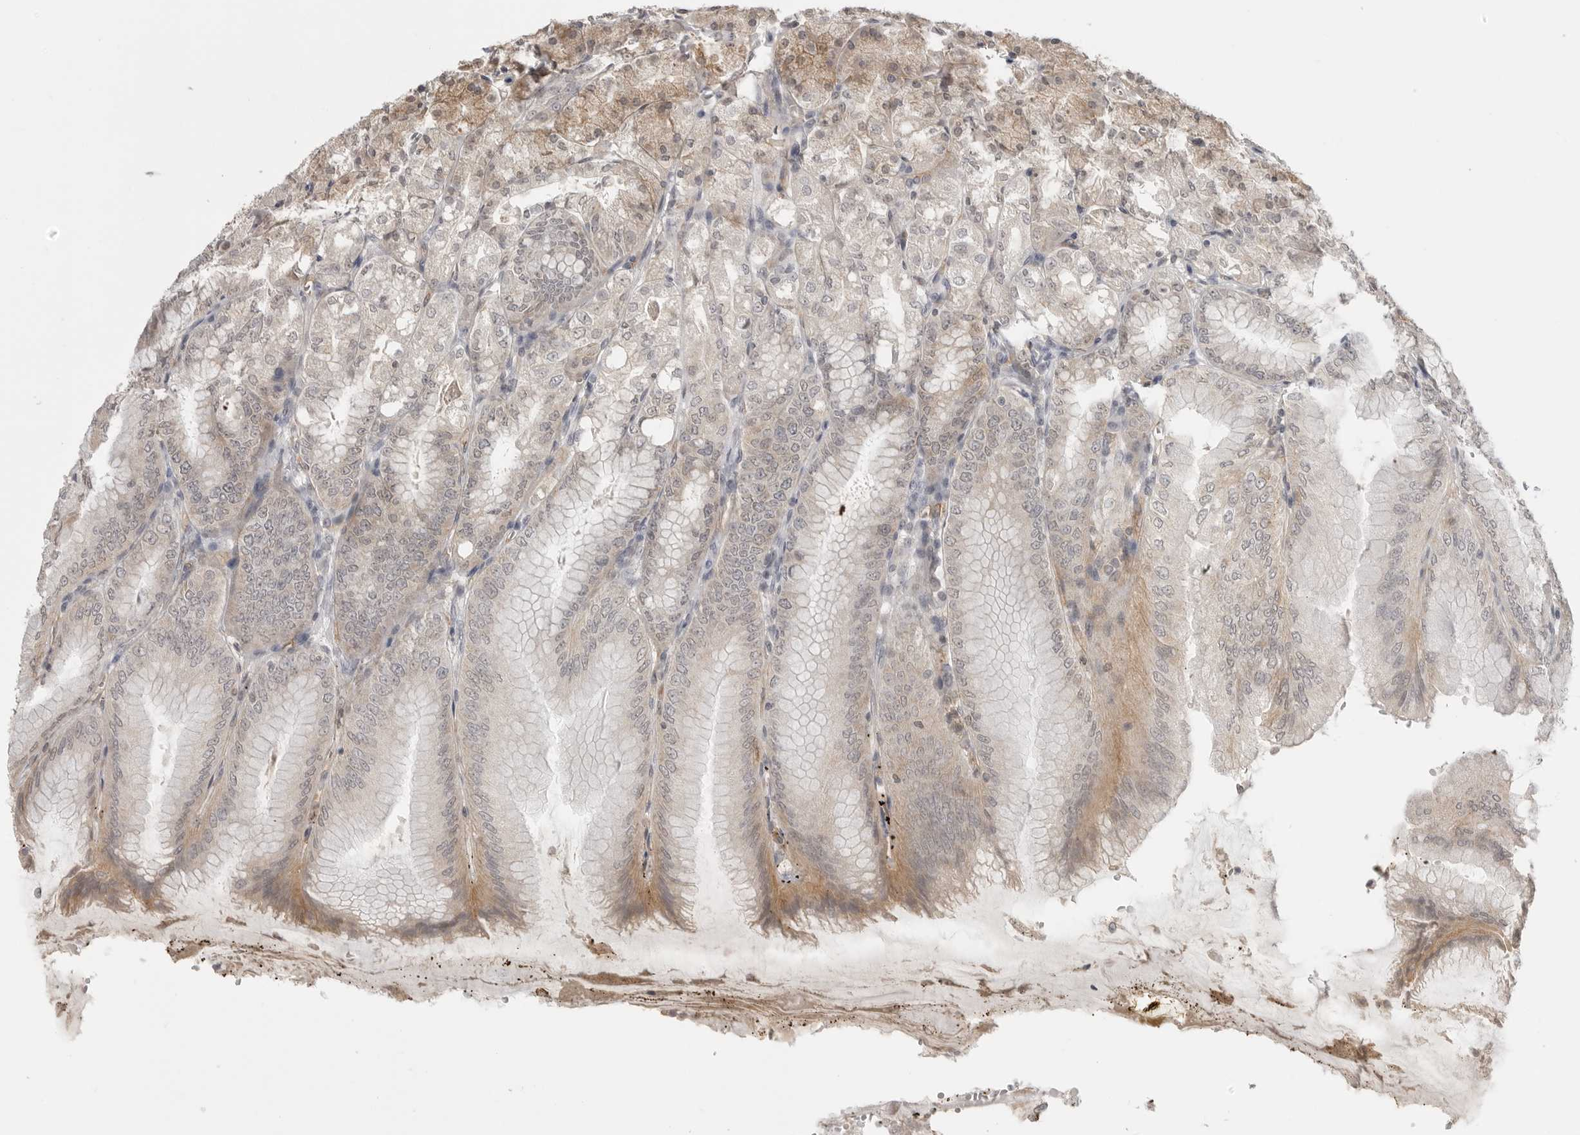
{"staining": {"intensity": "moderate", "quantity": "25%-75%", "location": "cytoplasmic/membranous"}, "tissue": "stomach", "cell_type": "Glandular cells", "image_type": "normal", "snomed": [{"axis": "morphology", "description": "Normal tissue, NOS"}, {"axis": "topography", "description": "Stomach, lower"}], "caption": "Protein positivity by IHC demonstrates moderate cytoplasmic/membranous staining in approximately 25%-75% of glandular cells in benign stomach.", "gene": "IFNGR1", "patient": {"sex": "male", "age": 71}}